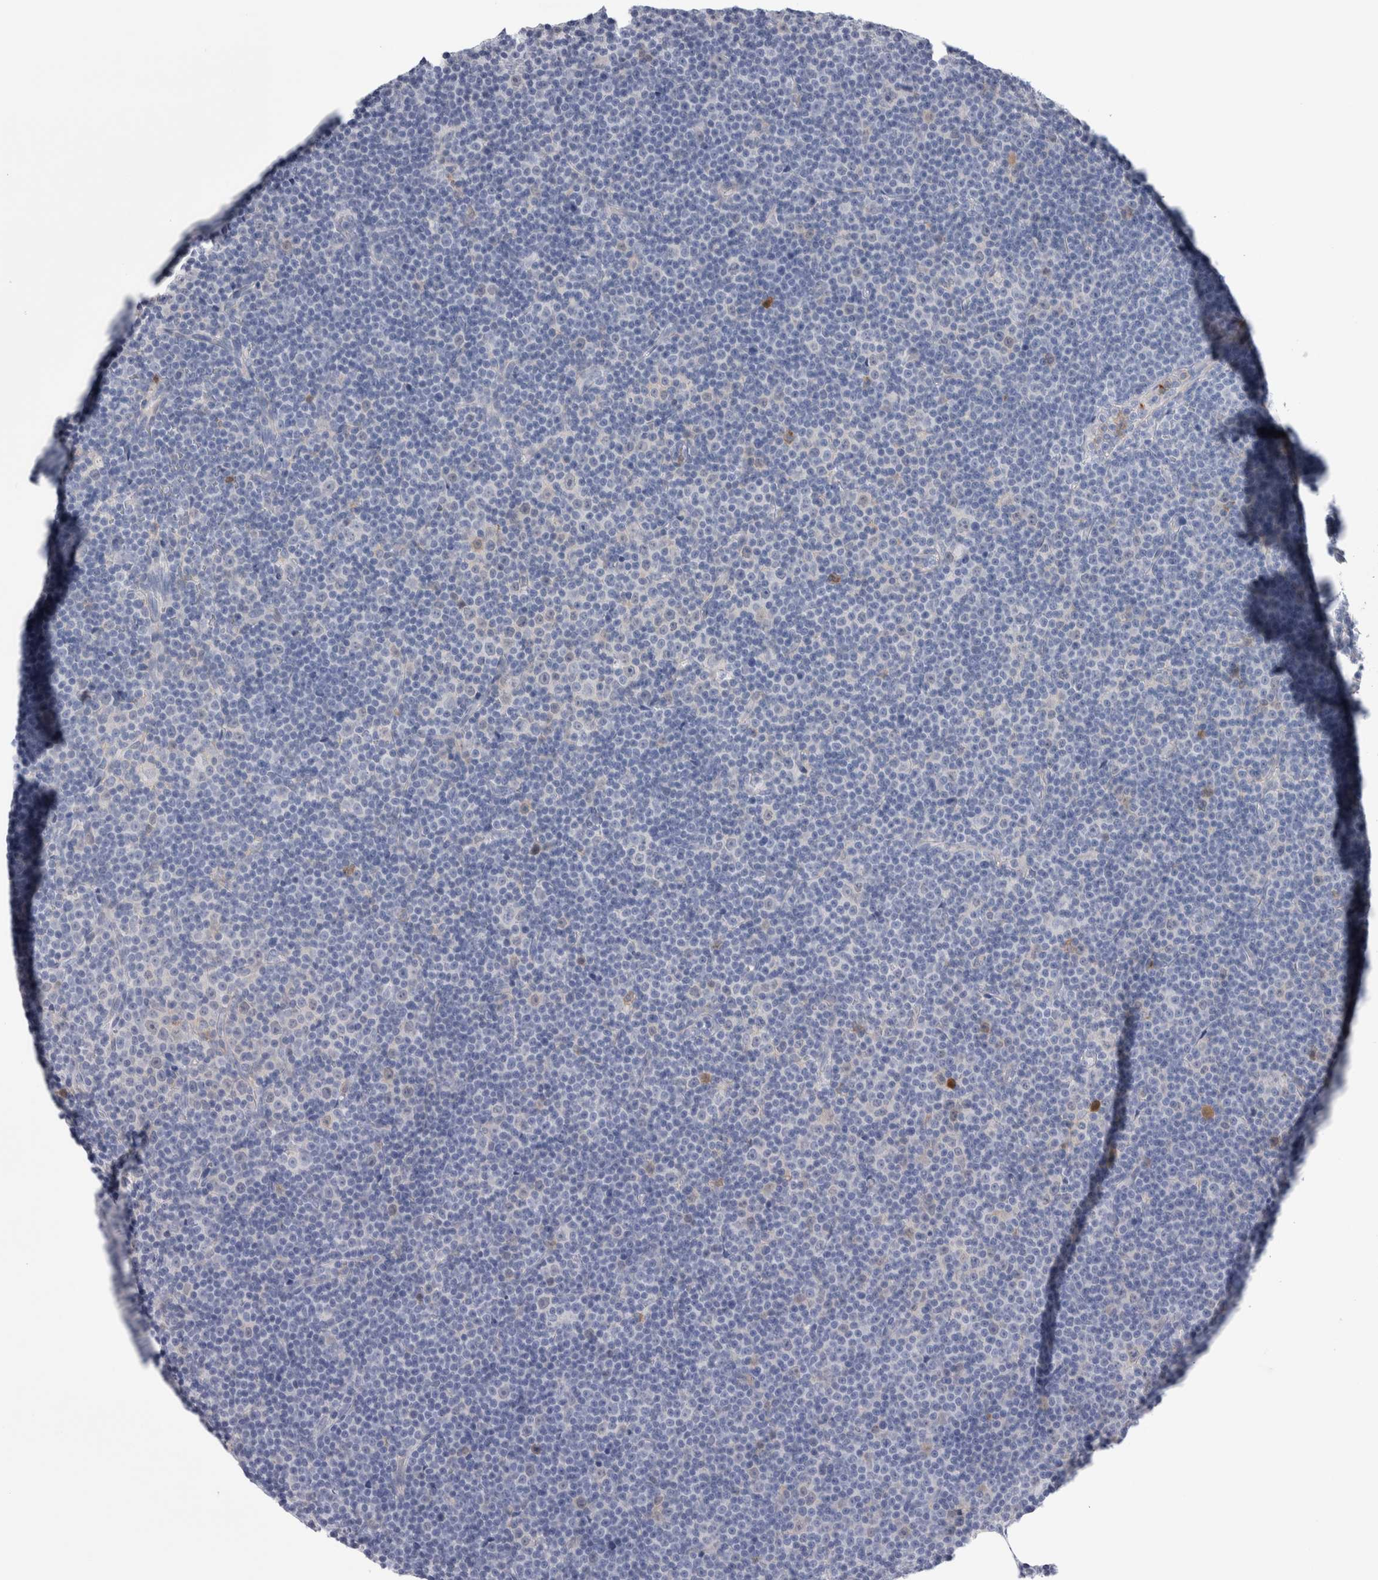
{"staining": {"intensity": "negative", "quantity": "none", "location": "none"}, "tissue": "lymphoma", "cell_type": "Tumor cells", "image_type": "cancer", "snomed": [{"axis": "morphology", "description": "Malignant lymphoma, non-Hodgkin's type, Low grade"}, {"axis": "topography", "description": "Lymph node"}], "caption": "IHC histopathology image of human low-grade malignant lymphoma, non-Hodgkin's type stained for a protein (brown), which demonstrates no expression in tumor cells.", "gene": "LURAP1L", "patient": {"sex": "female", "age": 67}}